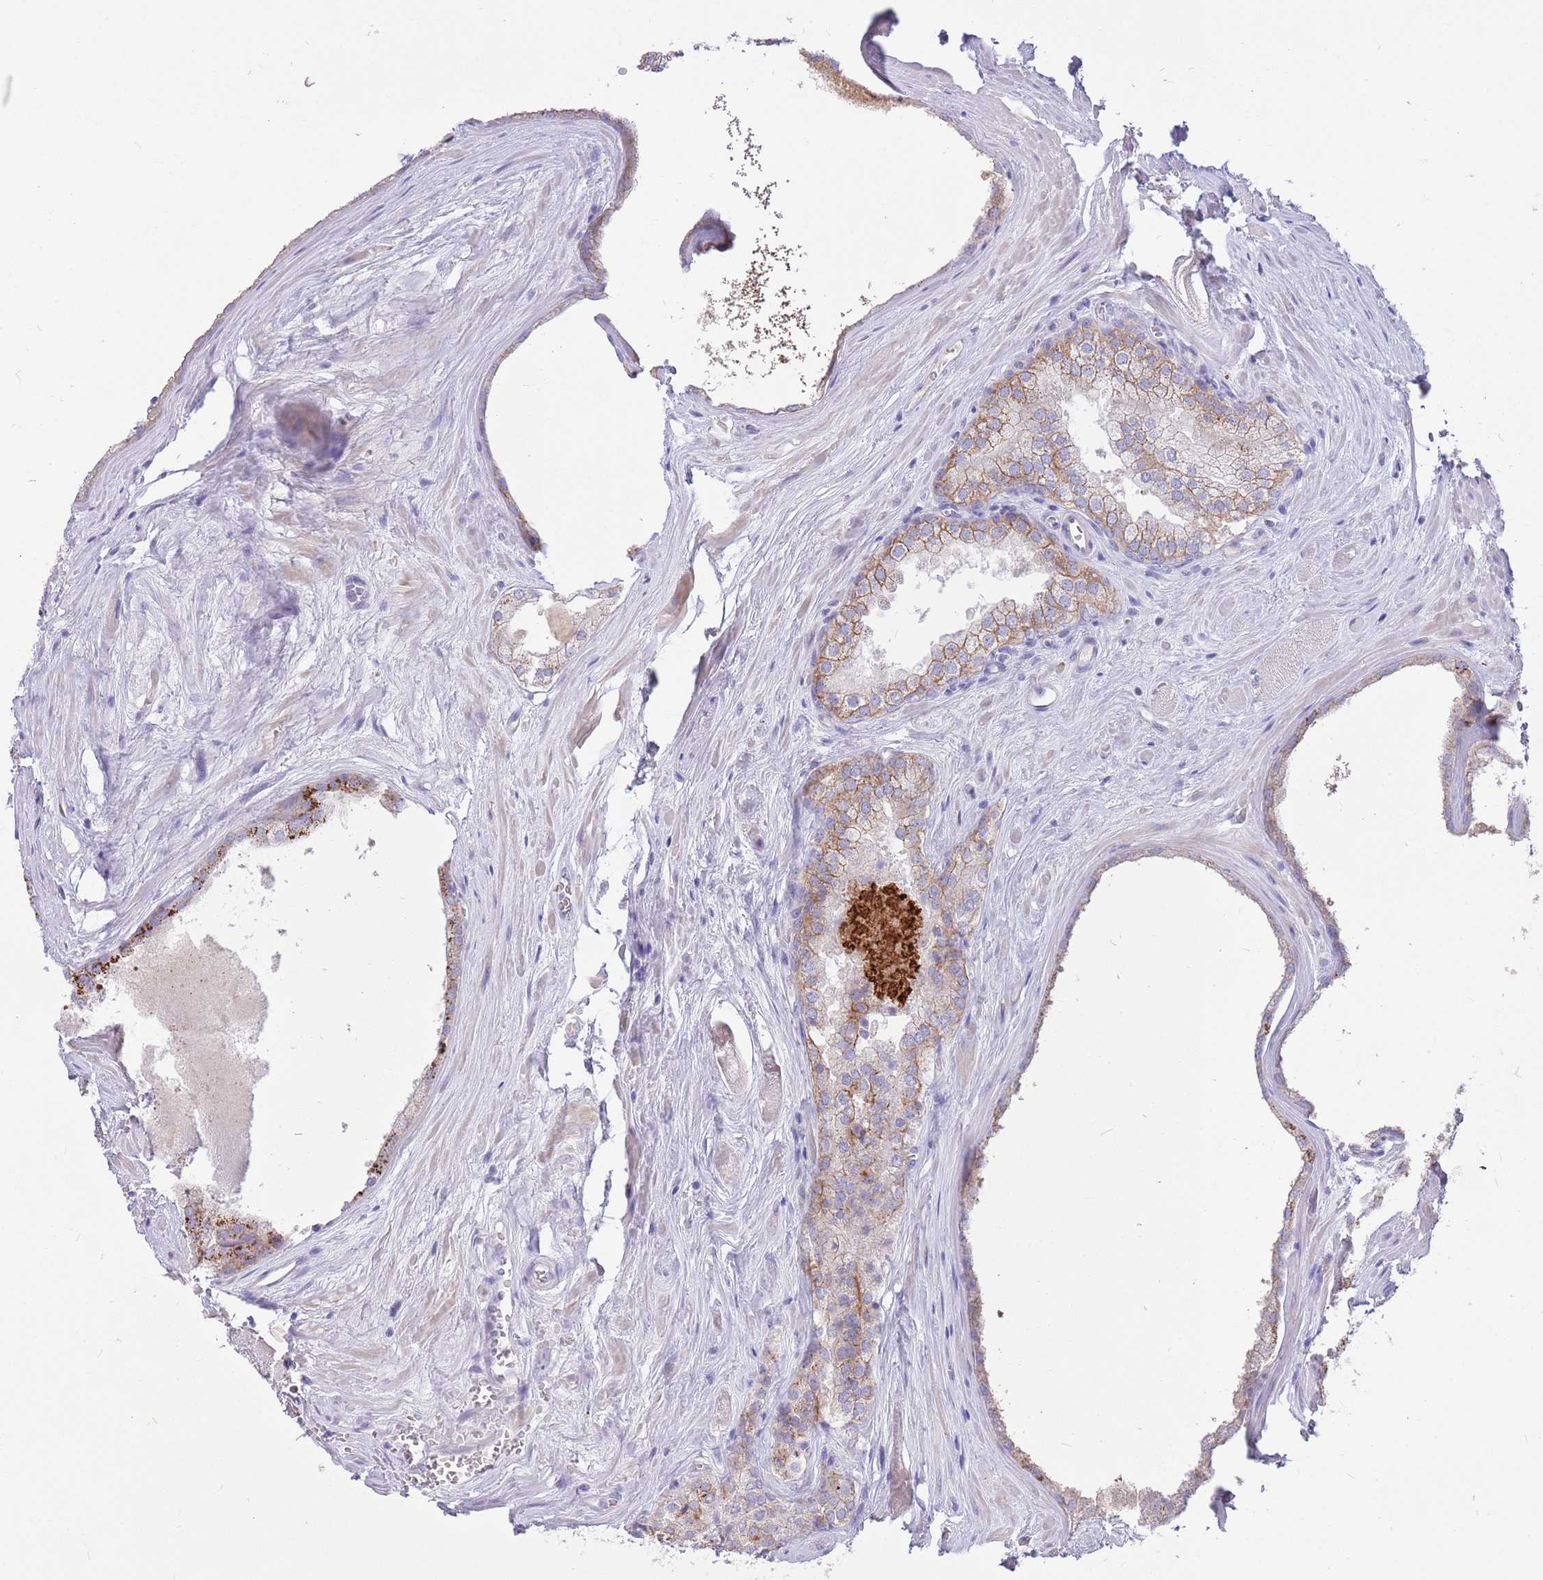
{"staining": {"intensity": "moderate", "quantity": "<25%", "location": "cytoplasmic/membranous"}, "tissue": "prostate cancer", "cell_type": "Tumor cells", "image_type": "cancer", "snomed": [{"axis": "morphology", "description": "Adenocarcinoma, Low grade"}, {"axis": "topography", "description": "Prostate"}], "caption": "There is low levels of moderate cytoplasmic/membranous expression in tumor cells of prostate cancer (low-grade adenocarcinoma), as demonstrated by immunohistochemical staining (brown color).", "gene": "DDHD1", "patient": {"sex": "male", "age": 68}}